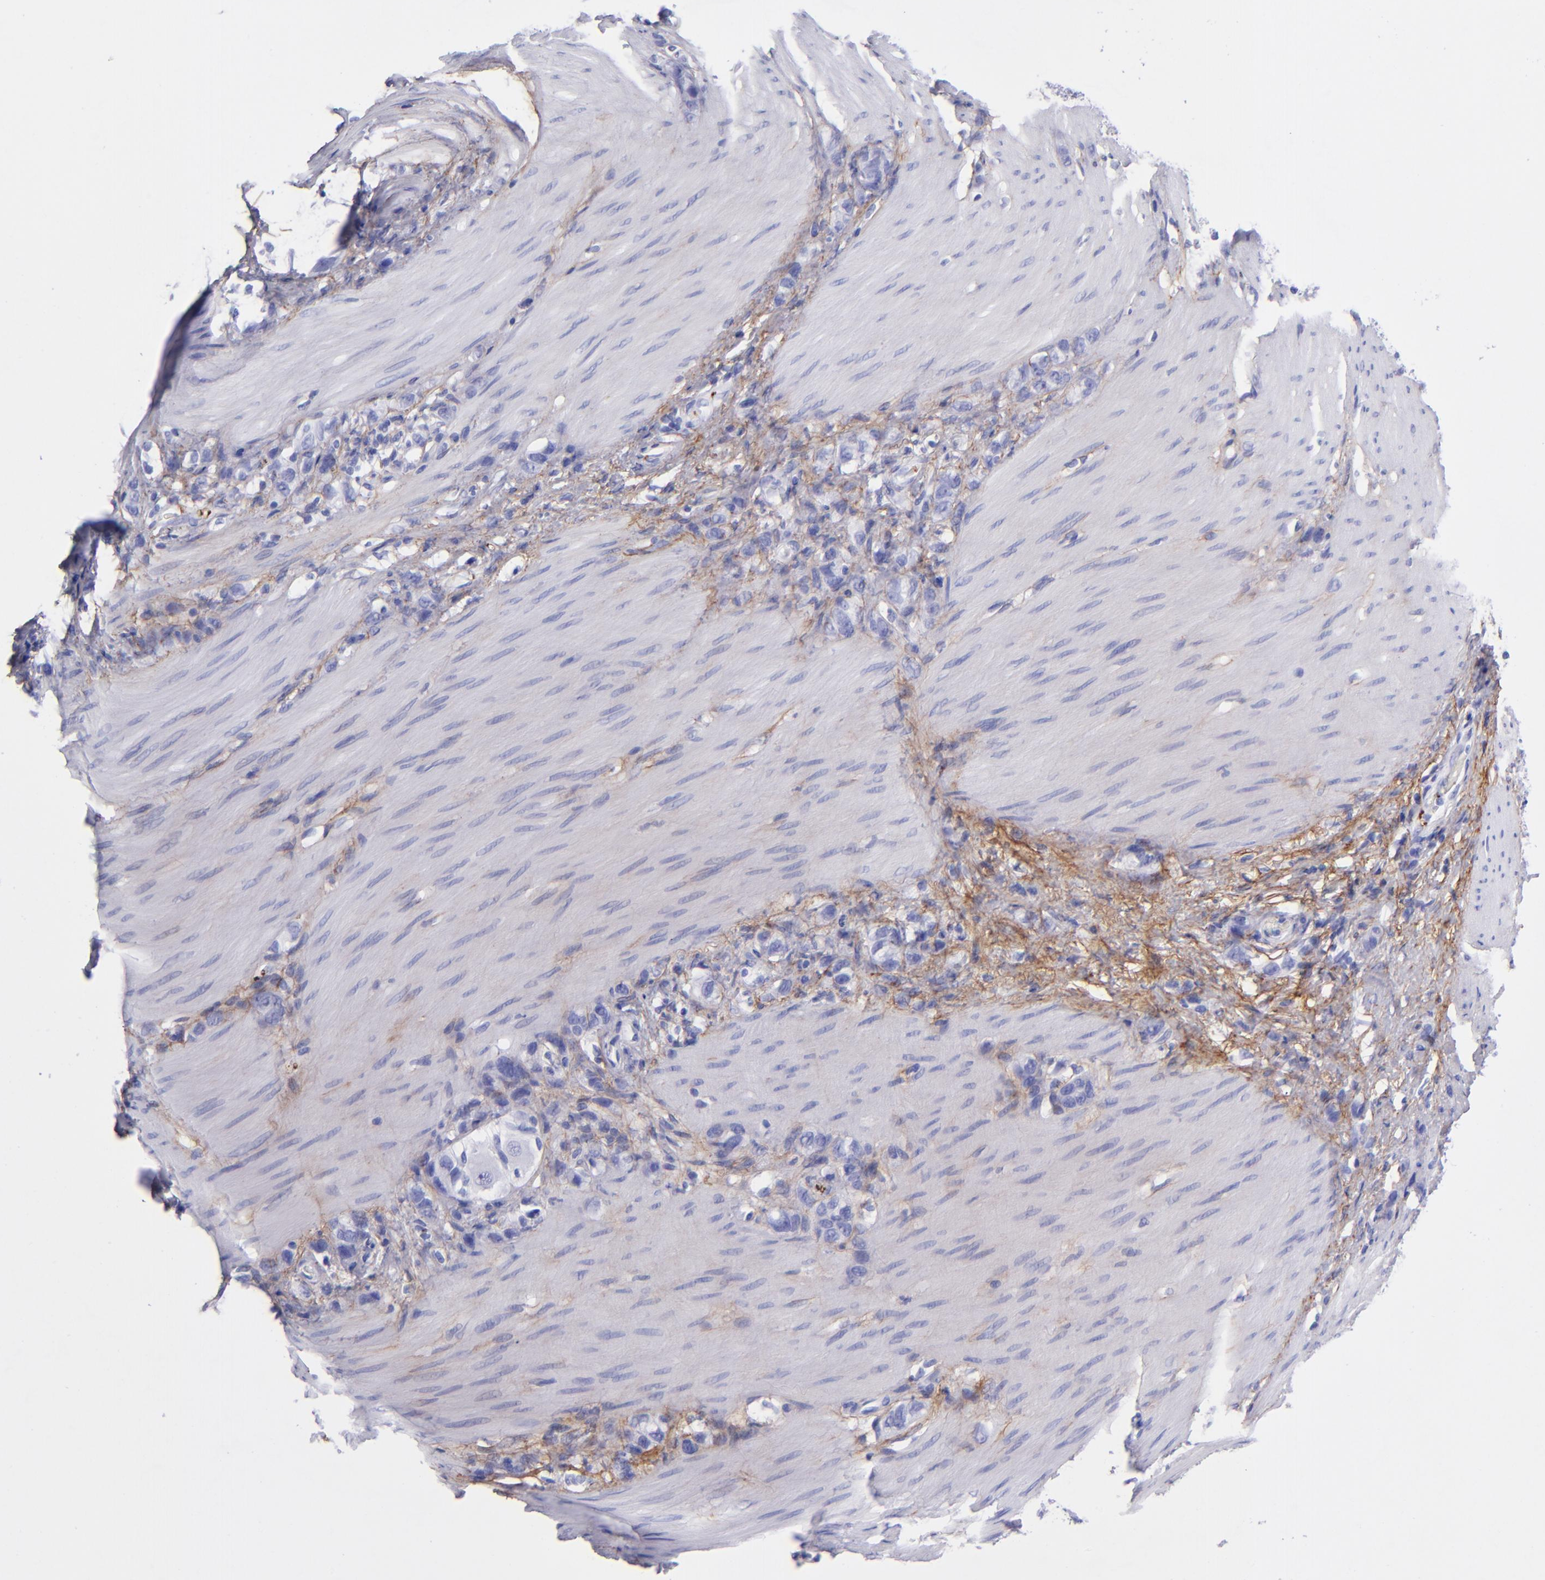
{"staining": {"intensity": "negative", "quantity": "none", "location": "none"}, "tissue": "stomach cancer", "cell_type": "Tumor cells", "image_type": "cancer", "snomed": [{"axis": "morphology", "description": "Normal tissue, NOS"}, {"axis": "morphology", "description": "Adenocarcinoma, NOS"}, {"axis": "morphology", "description": "Adenocarcinoma, High grade"}, {"axis": "topography", "description": "Stomach, upper"}, {"axis": "topography", "description": "Stomach"}], "caption": "High magnification brightfield microscopy of adenocarcinoma (stomach) stained with DAB (brown) and counterstained with hematoxylin (blue): tumor cells show no significant expression.", "gene": "EFCAB13", "patient": {"sex": "female", "age": 65}}